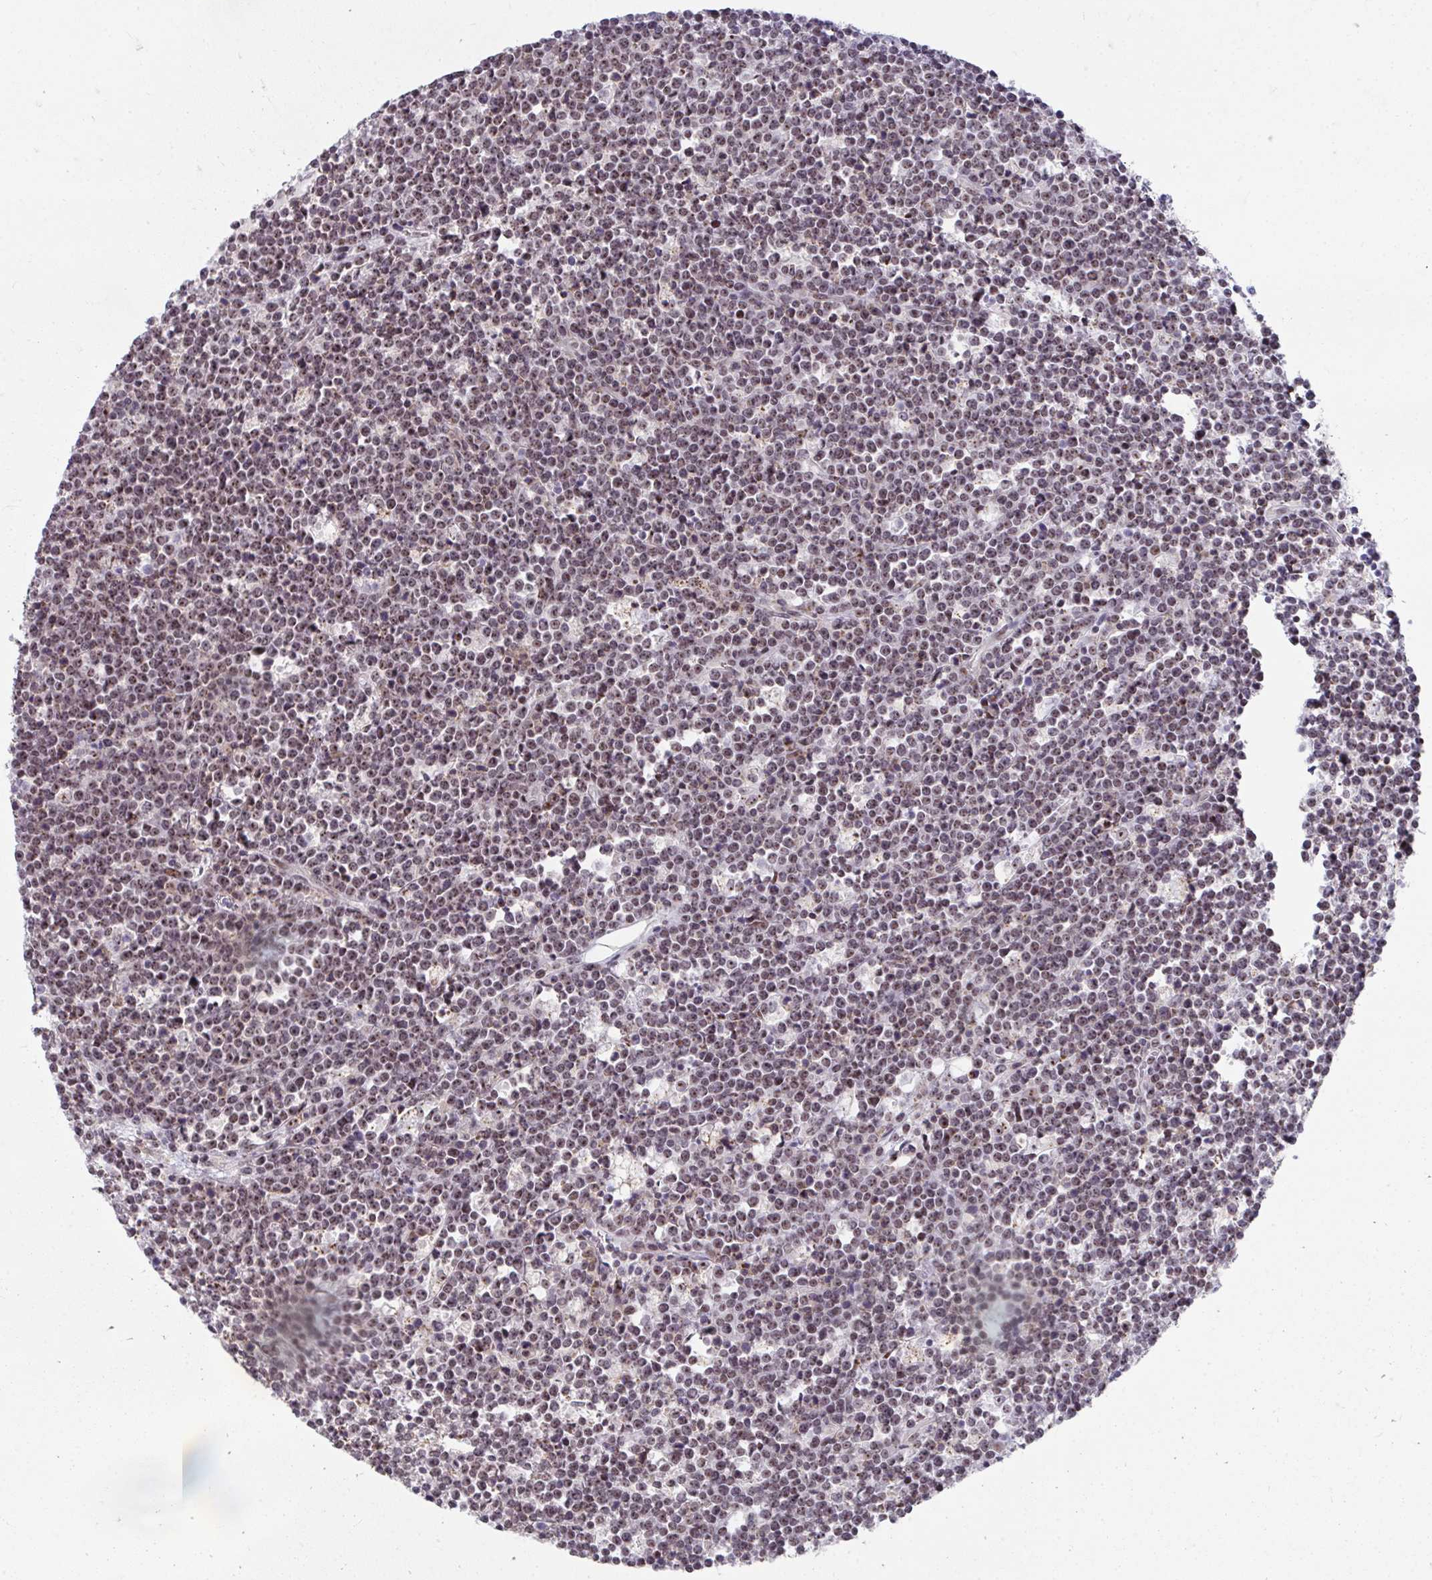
{"staining": {"intensity": "weak", "quantity": ">75%", "location": "nuclear"}, "tissue": "lymphoma", "cell_type": "Tumor cells", "image_type": "cancer", "snomed": [{"axis": "morphology", "description": "Malignant lymphoma, non-Hodgkin's type, High grade"}, {"axis": "topography", "description": "Ovary"}], "caption": "High-grade malignant lymphoma, non-Hodgkin's type stained with immunohistochemistry (IHC) exhibits weak nuclear staining in approximately >75% of tumor cells. Nuclei are stained in blue.", "gene": "HIRA", "patient": {"sex": "female", "age": 56}}